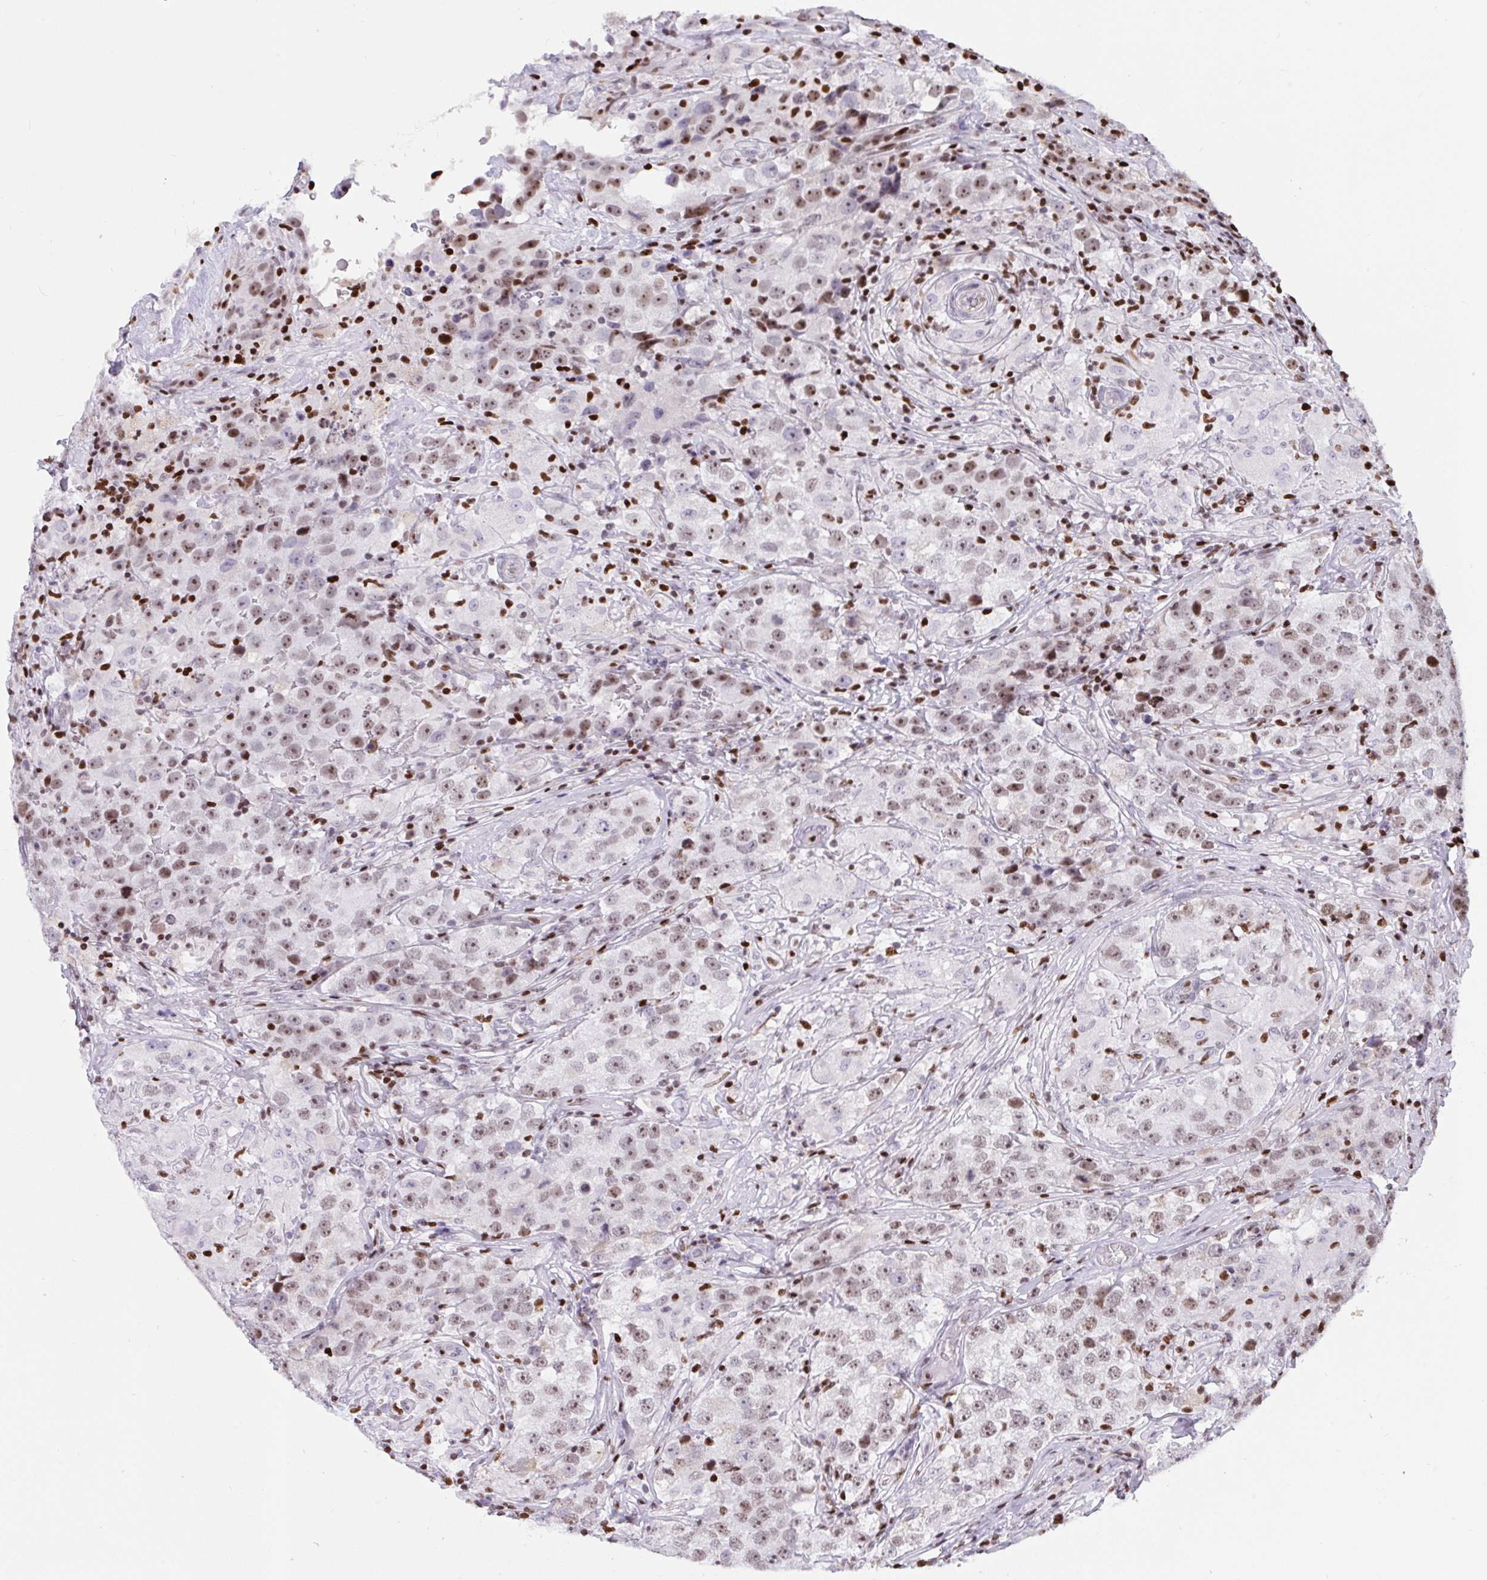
{"staining": {"intensity": "moderate", "quantity": ">75%", "location": "nuclear"}, "tissue": "testis cancer", "cell_type": "Tumor cells", "image_type": "cancer", "snomed": [{"axis": "morphology", "description": "Seminoma, NOS"}, {"axis": "topography", "description": "Testis"}], "caption": "This is an image of immunohistochemistry (IHC) staining of testis cancer, which shows moderate staining in the nuclear of tumor cells.", "gene": "HMGB2", "patient": {"sex": "male", "age": 46}}